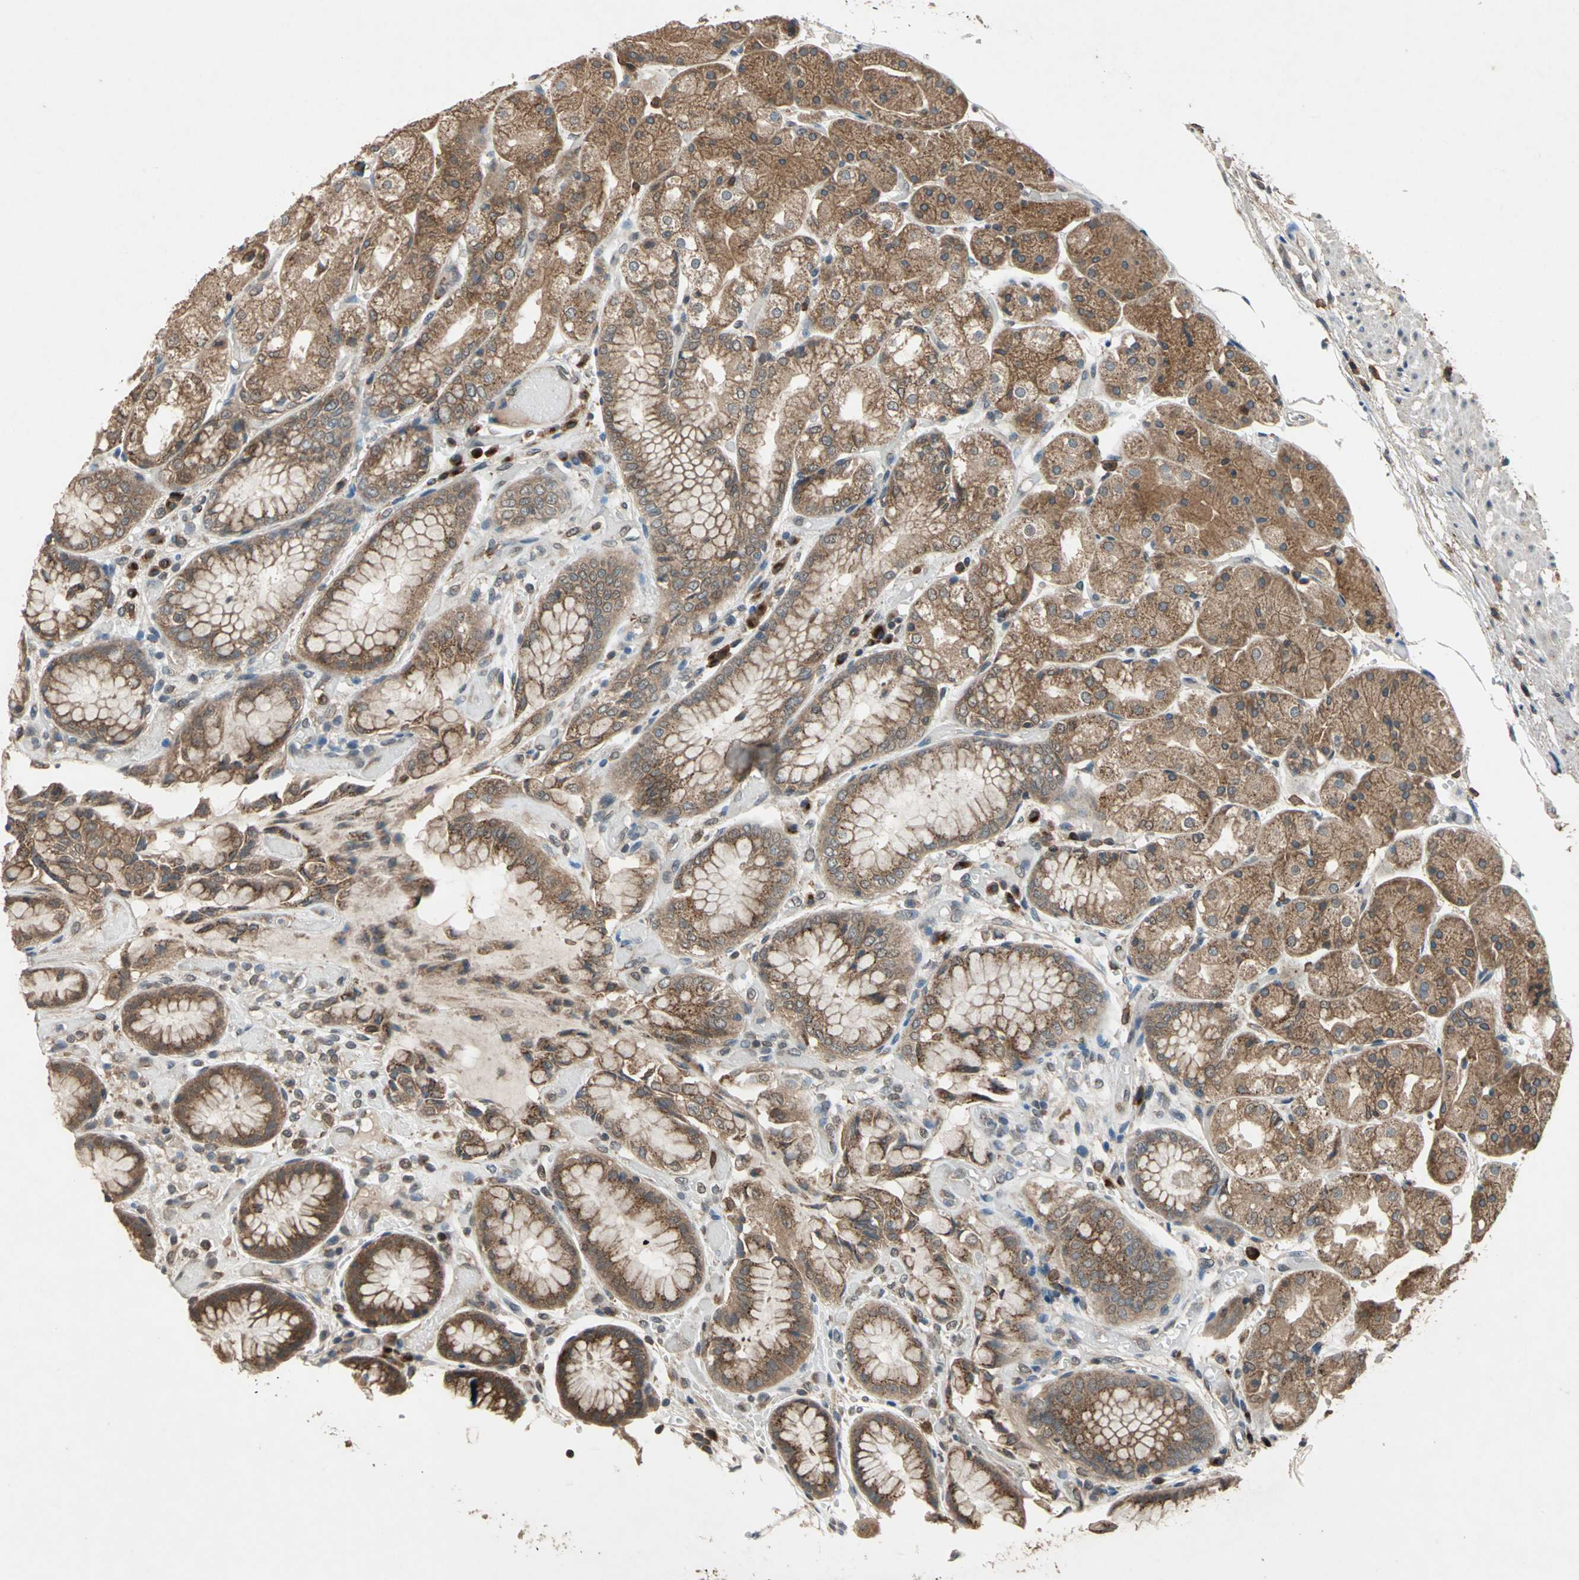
{"staining": {"intensity": "moderate", "quantity": ">75%", "location": "cytoplasmic/membranous"}, "tissue": "stomach", "cell_type": "Glandular cells", "image_type": "normal", "snomed": [{"axis": "morphology", "description": "Normal tissue, NOS"}, {"axis": "topography", "description": "Stomach, upper"}], "caption": "High-magnification brightfield microscopy of unremarkable stomach stained with DAB (3,3'-diaminobenzidine) (brown) and counterstained with hematoxylin (blue). glandular cells exhibit moderate cytoplasmic/membranous staining is appreciated in approximately>75% of cells. Ihc stains the protein in brown and the nuclei are stained blue.", "gene": "NFKBIE", "patient": {"sex": "male", "age": 72}}